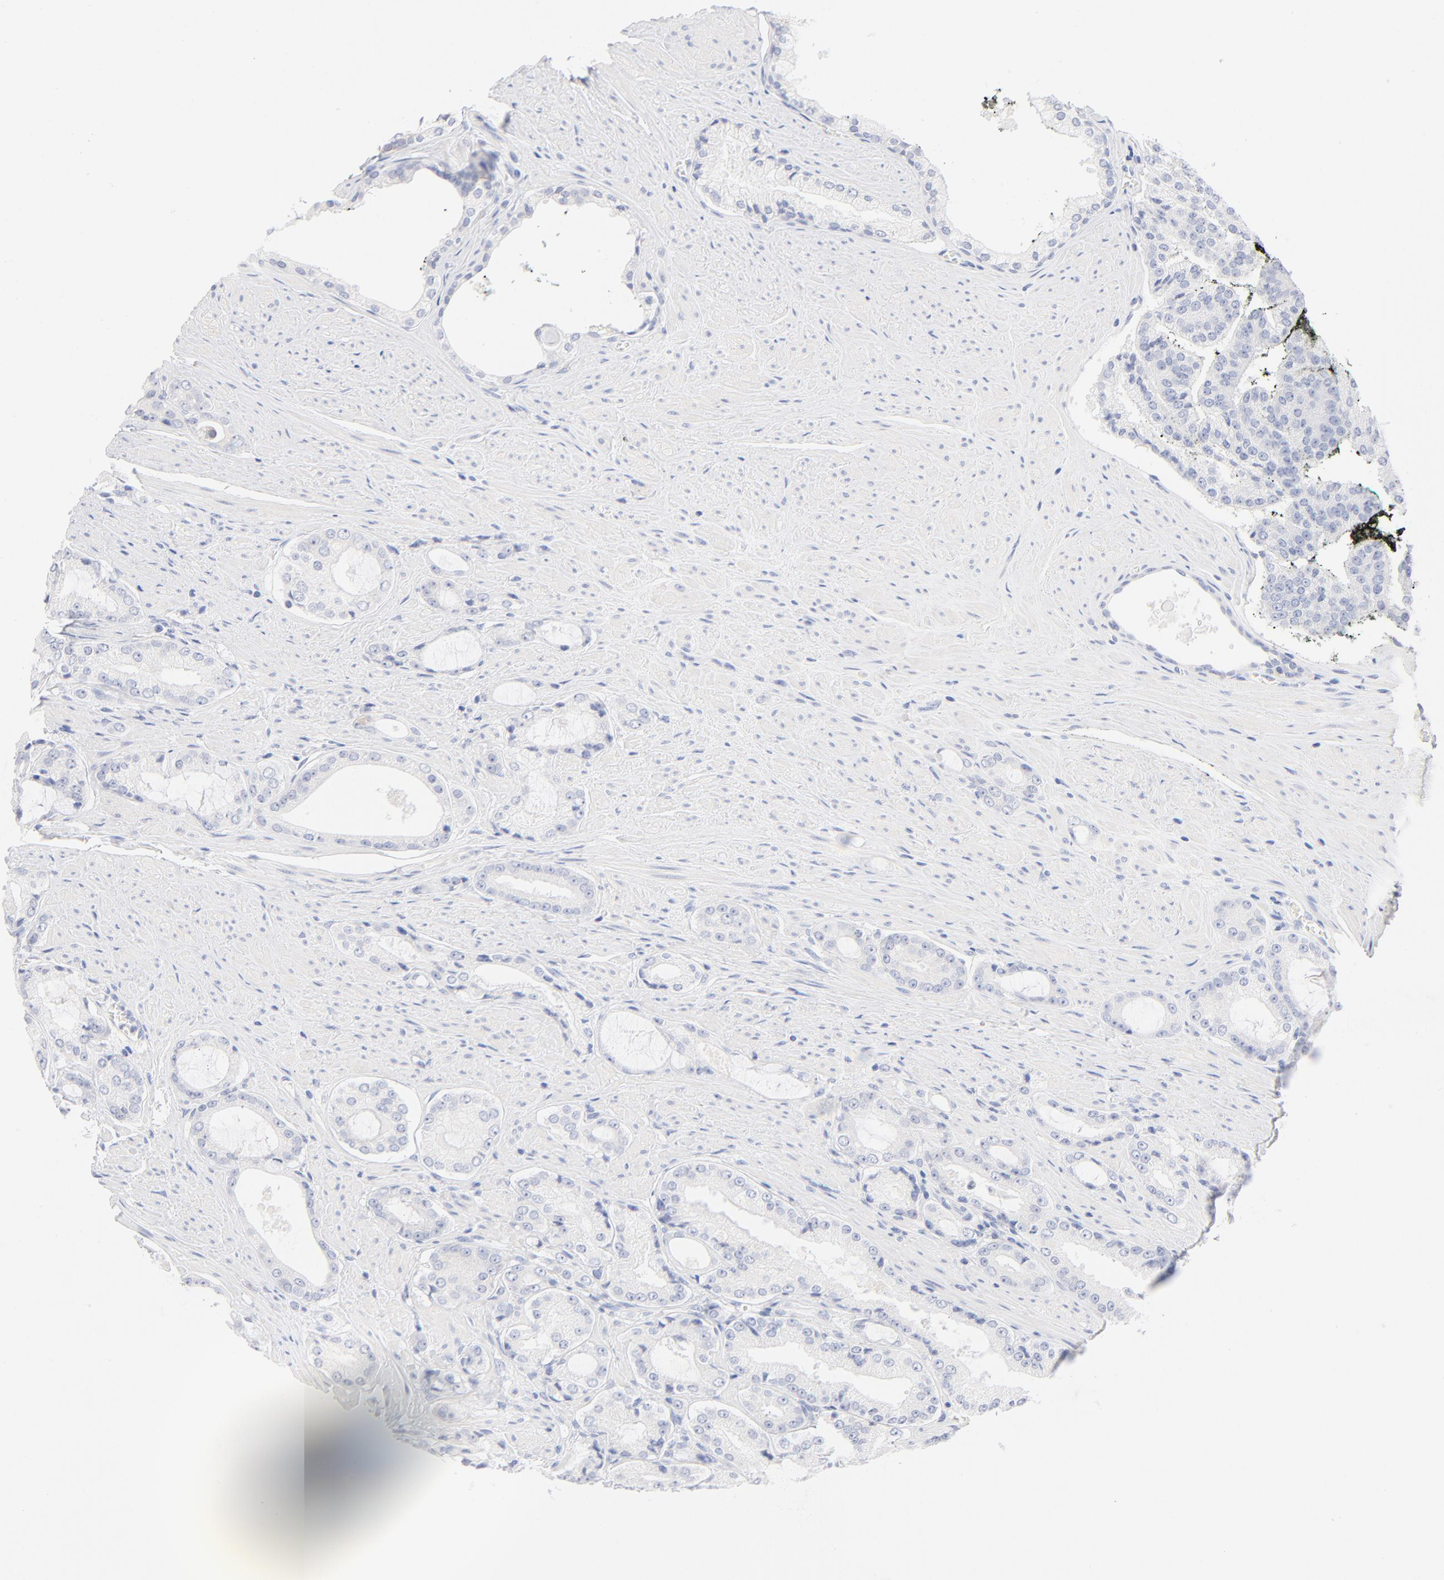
{"staining": {"intensity": "negative", "quantity": "none", "location": "none"}, "tissue": "prostate cancer", "cell_type": "Tumor cells", "image_type": "cancer", "snomed": [{"axis": "morphology", "description": "Adenocarcinoma, Medium grade"}, {"axis": "topography", "description": "Prostate"}], "caption": "This is an immunohistochemistry photomicrograph of human prostate cancer. There is no positivity in tumor cells.", "gene": "ONECUT1", "patient": {"sex": "male", "age": 60}}